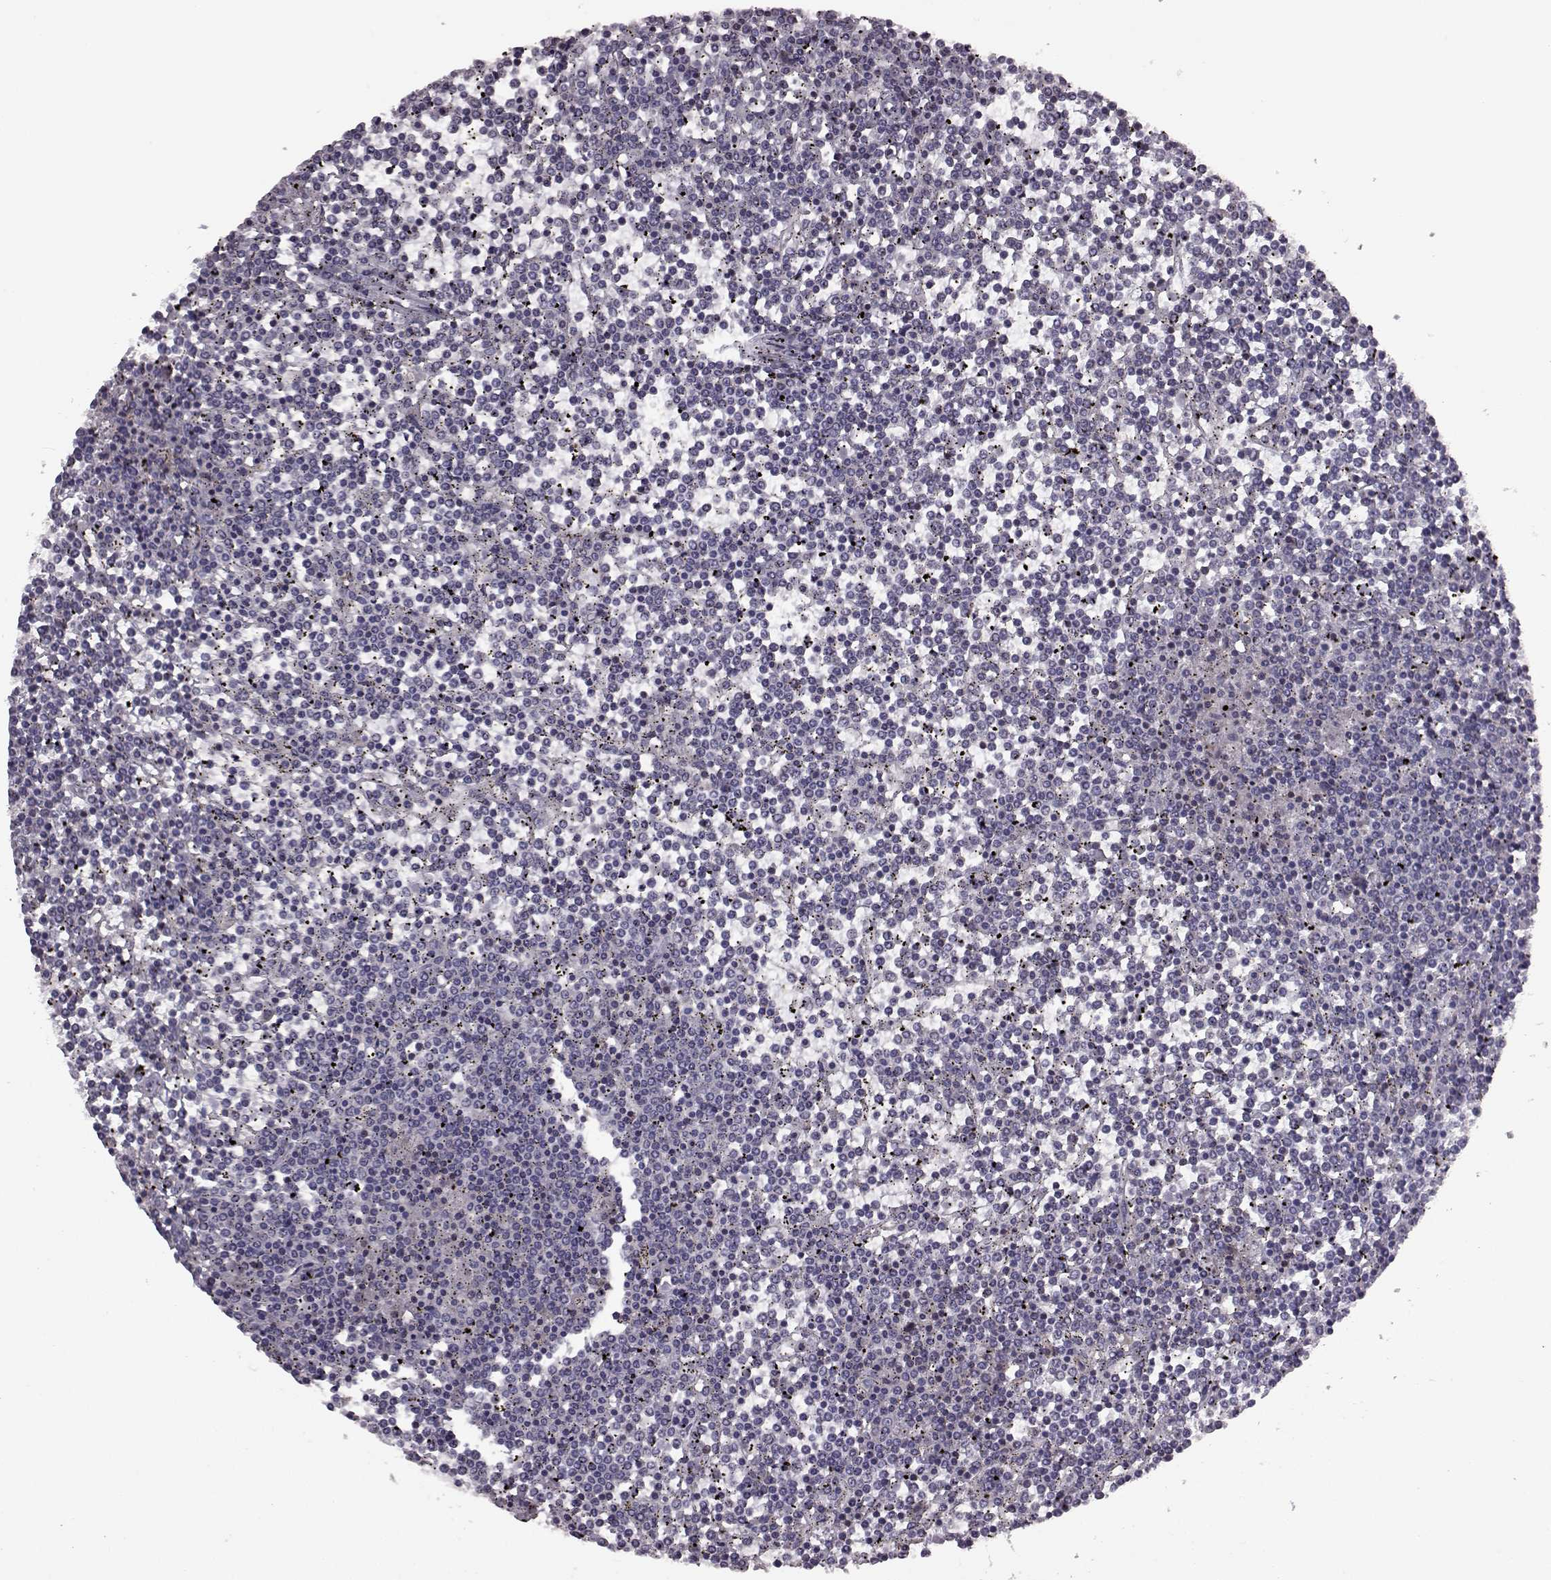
{"staining": {"intensity": "negative", "quantity": "none", "location": "none"}, "tissue": "lymphoma", "cell_type": "Tumor cells", "image_type": "cancer", "snomed": [{"axis": "morphology", "description": "Malignant lymphoma, non-Hodgkin's type, Low grade"}, {"axis": "topography", "description": "Spleen"}], "caption": "An IHC photomicrograph of malignant lymphoma, non-Hodgkin's type (low-grade) is shown. There is no staining in tumor cells of malignant lymphoma, non-Hodgkin's type (low-grade).", "gene": "CDC42SE1", "patient": {"sex": "female", "age": 19}}